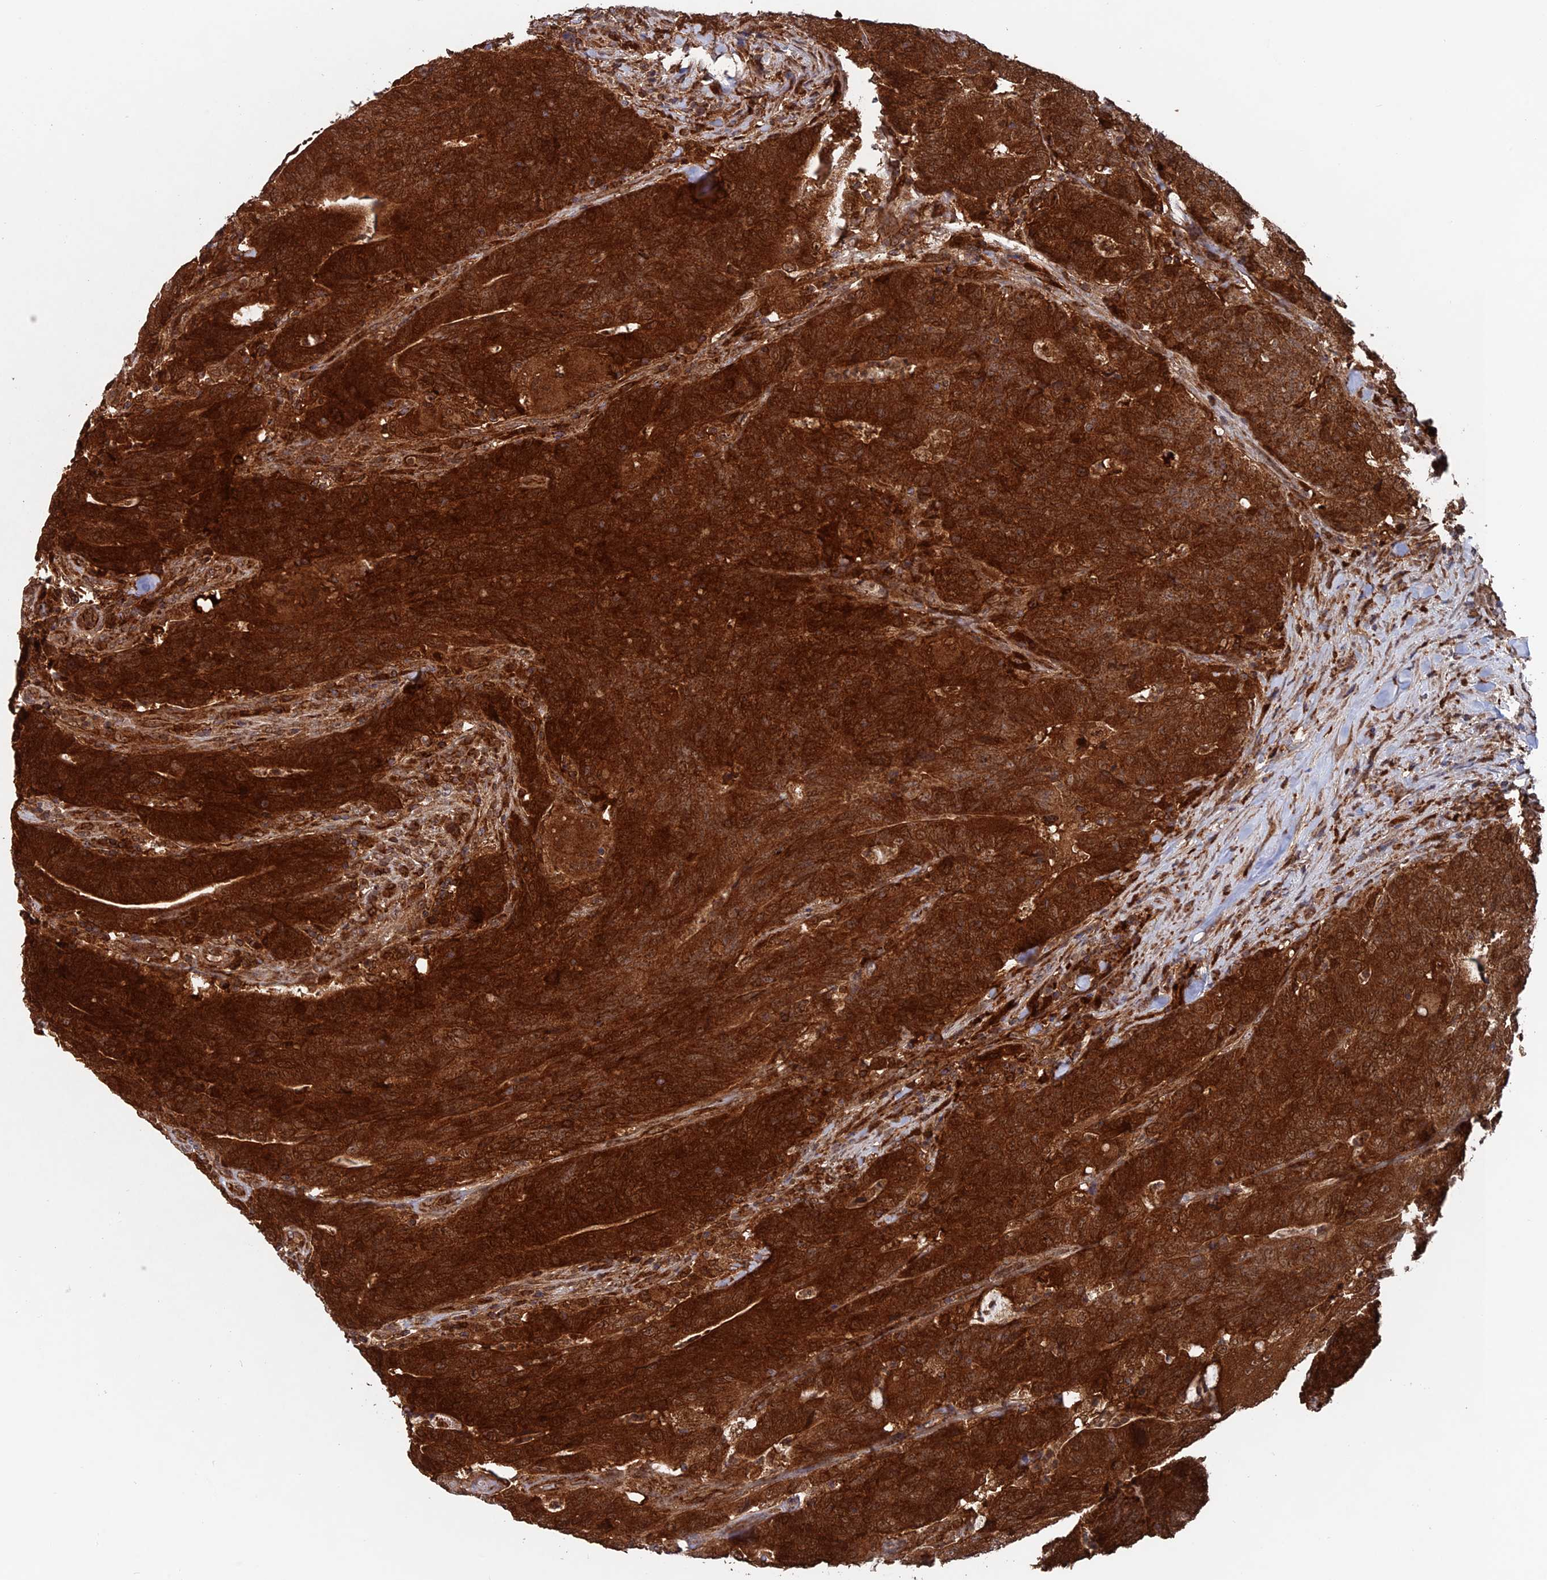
{"staining": {"intensity": "strong", "quantity": ">75%", "location": "cytoplasmic/membranous"}, "tissue": "colorectal cancer", "cell_type": "Tumor cells", "image_type": "cancer", "snomed": [{"axis": "morphology", "description": "Normal tissue, NOS"}, {"axis": "morphology", "description": "Adenocarcinoma, NOS"}, {"axis": "topography", "description": "Colon"}], "caption": "Strong cytoplasmic/membranous staining is present in approximately >75% of tumor cells in colorectal adenocarcinoma. Nuclei are stained in blue.", "gene": "DTYMK", "patient": {"sex": "female", "age": 75}}